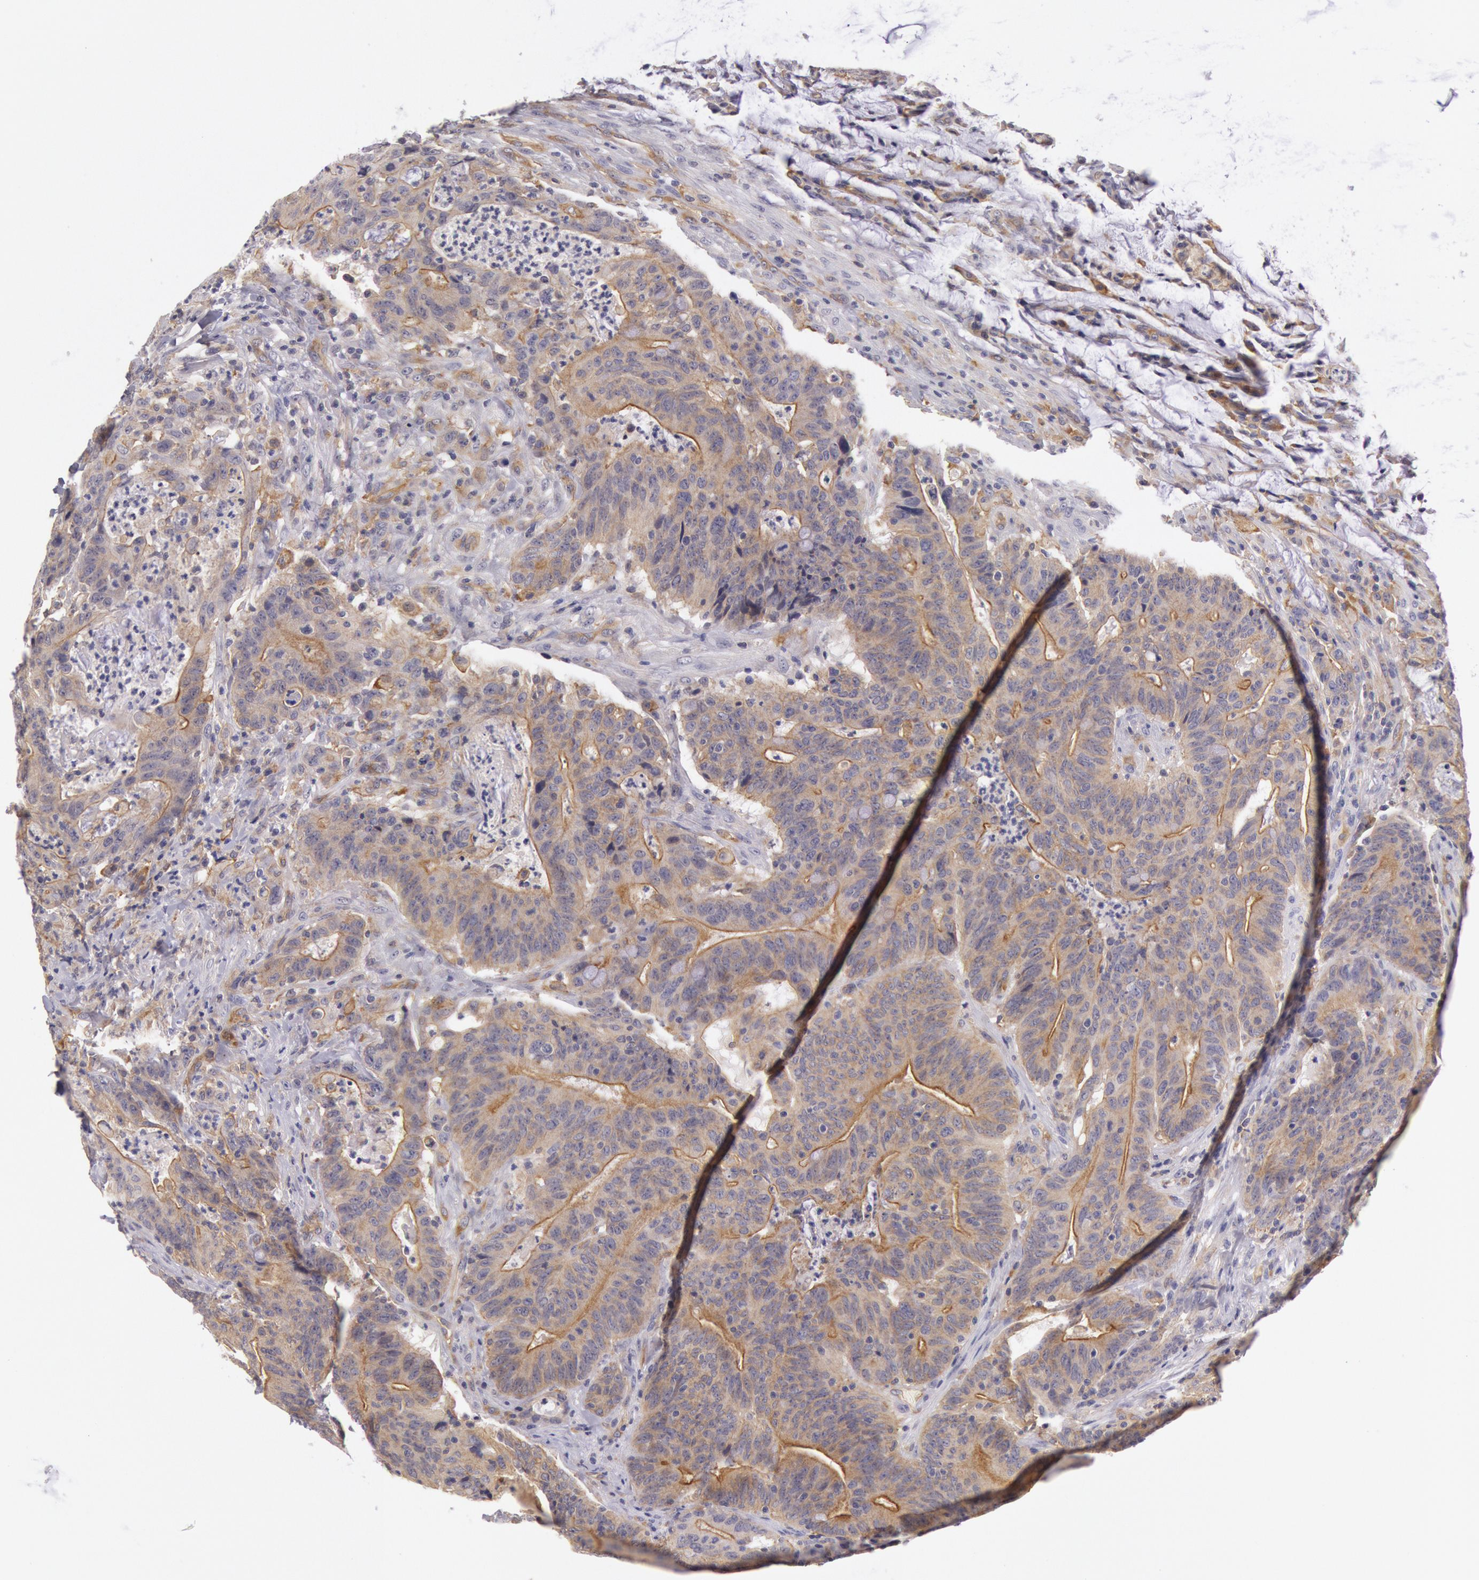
{"staining": {"intensity": "weak", "quantity": "25%-75%", "location": "cytoplasmic/membranous"}, "tissue": "colorectal cancer", "cell_type": "Tumor cells", "image_type": "cancer", "snomed": [{"axis": "morphology", "description": "Adenocarcinoma, NOS"}, {"axis": "topography", "description": "Colon"}], "caption": "Adenocarcinoma (colorectal) stained for a protein (brown) shows weak cytoplasmic/membranous positive expression in approximately 25%-75% of tumor cells.", "gene": "MYO5A", "patient": {"sex": "male", "age": 54}}